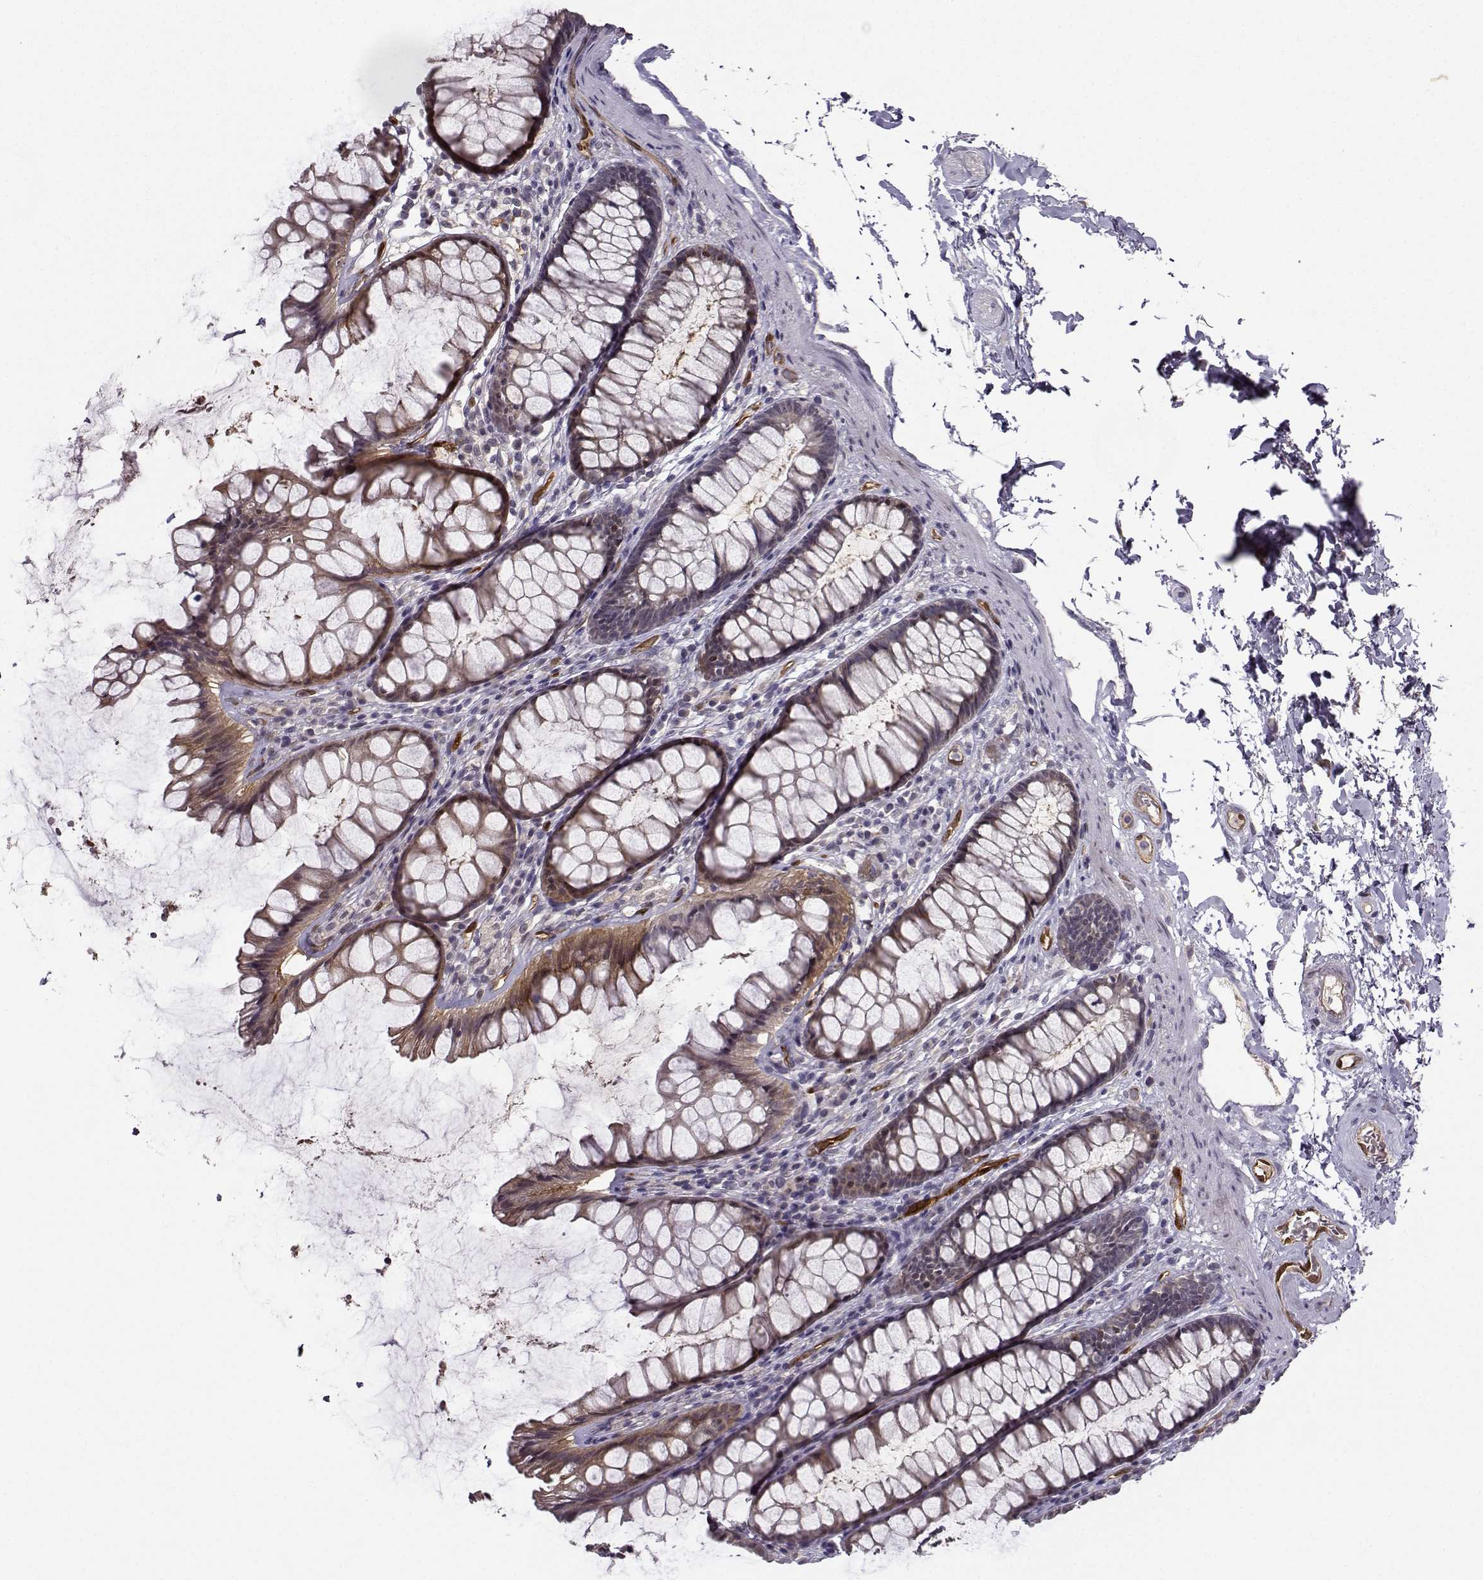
{"staining": {"intensity": "moderate", "quantity": "25%-75%", "location": "cytoplasmic/membranous"}, "tissue": "rectum", "cell_type": "Glandular cells", "image_type": "normal", "snomed": [{"axis": "morphology", "description": "Normal tissue, NOS"}, {"axis": "topography", "description": "Rectum"}], "caption": "The photomicrograph reveals a brown stain indicating the presence of a protein in the cytoplasmic/membranous of glandular cells in rectum. The protein is shown in brown color, while the nuclei are stained blue.", "gene": "NQO1", "patient": {"sex": "male", "age": 72}}